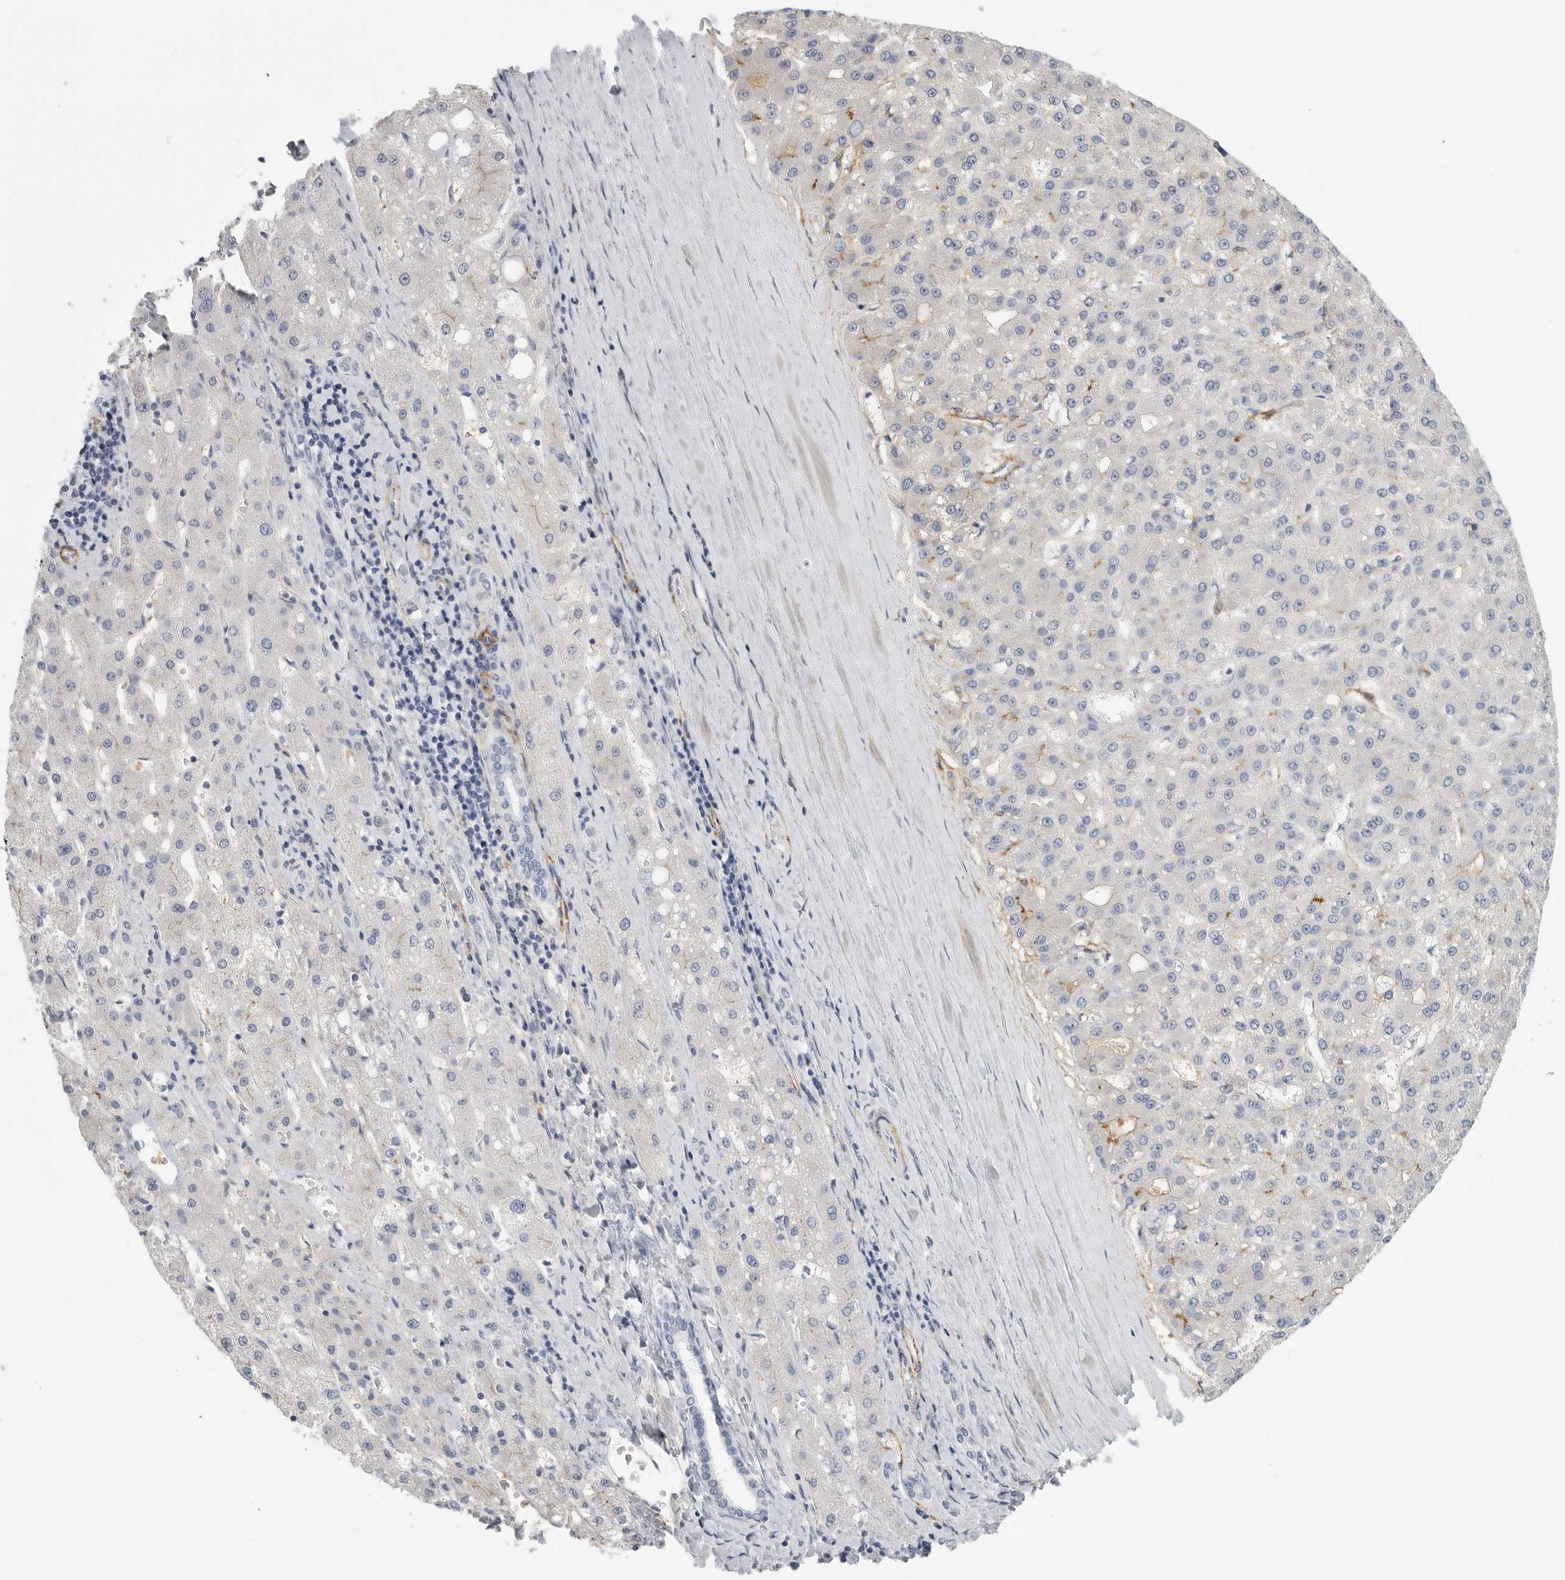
{"staining": {"intensity": "negative", "quantity": "none", "location": "none"}, "tissue": "liver cancer", "cell_type": "Tumor cells", "image_type": "cancer", "snomed": [{"axis": "morphology", "description": "Carcinoma, Hepatocellular, NOS"}, {"axis": "topography", "description": "Liver"}], "caption": "Protein analysis of liver cancer displays no significant positivity in tumor cells.", "gene": "TNR", "patient": {"sex": "male", "age": 67}}